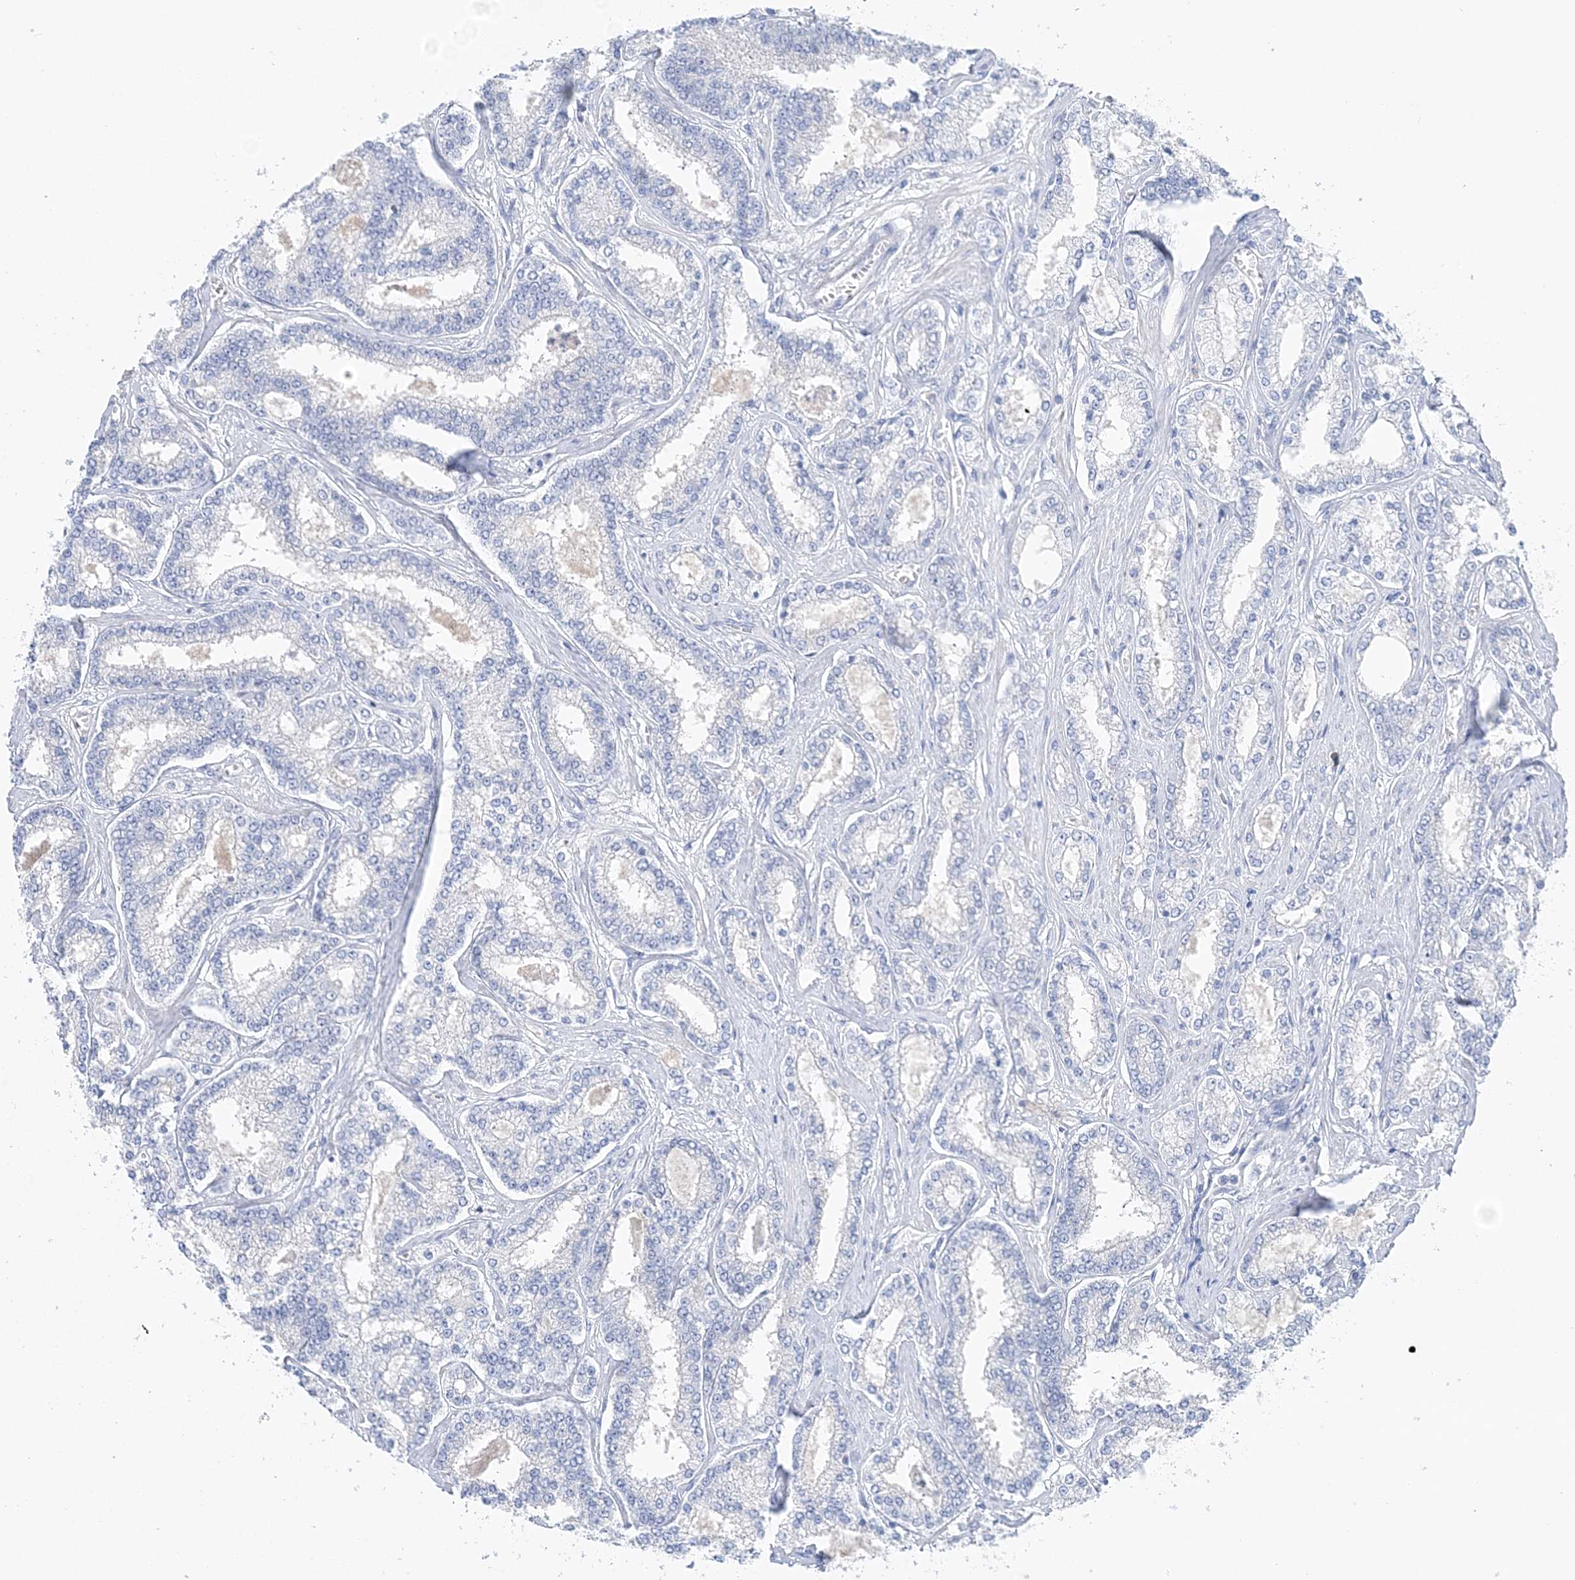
{"staining": {"intensity": "negative", "quantity": "none", "location": "none"}, "tissue": "prostate cancer", "cell_type": "Tumor cells", "image_type": "cancer", "snomed": [{"axis": "morphology", "description": "Normal tissue, NOS"}, {"axis": "morphology", "description": "Adenocarcinoma, High grade"}, {"axis": "topography", "description": "Prostate"}], "caption": "Immunohistochemistry (IHC) histopathology image of prostate cancer (adenocarcinoma (high-grade)) stained for a protein (brown), which exhibits no expression in tumor cells.", "gene": "HMGCS1", "patient": {"sex": "male", "age": 83}}